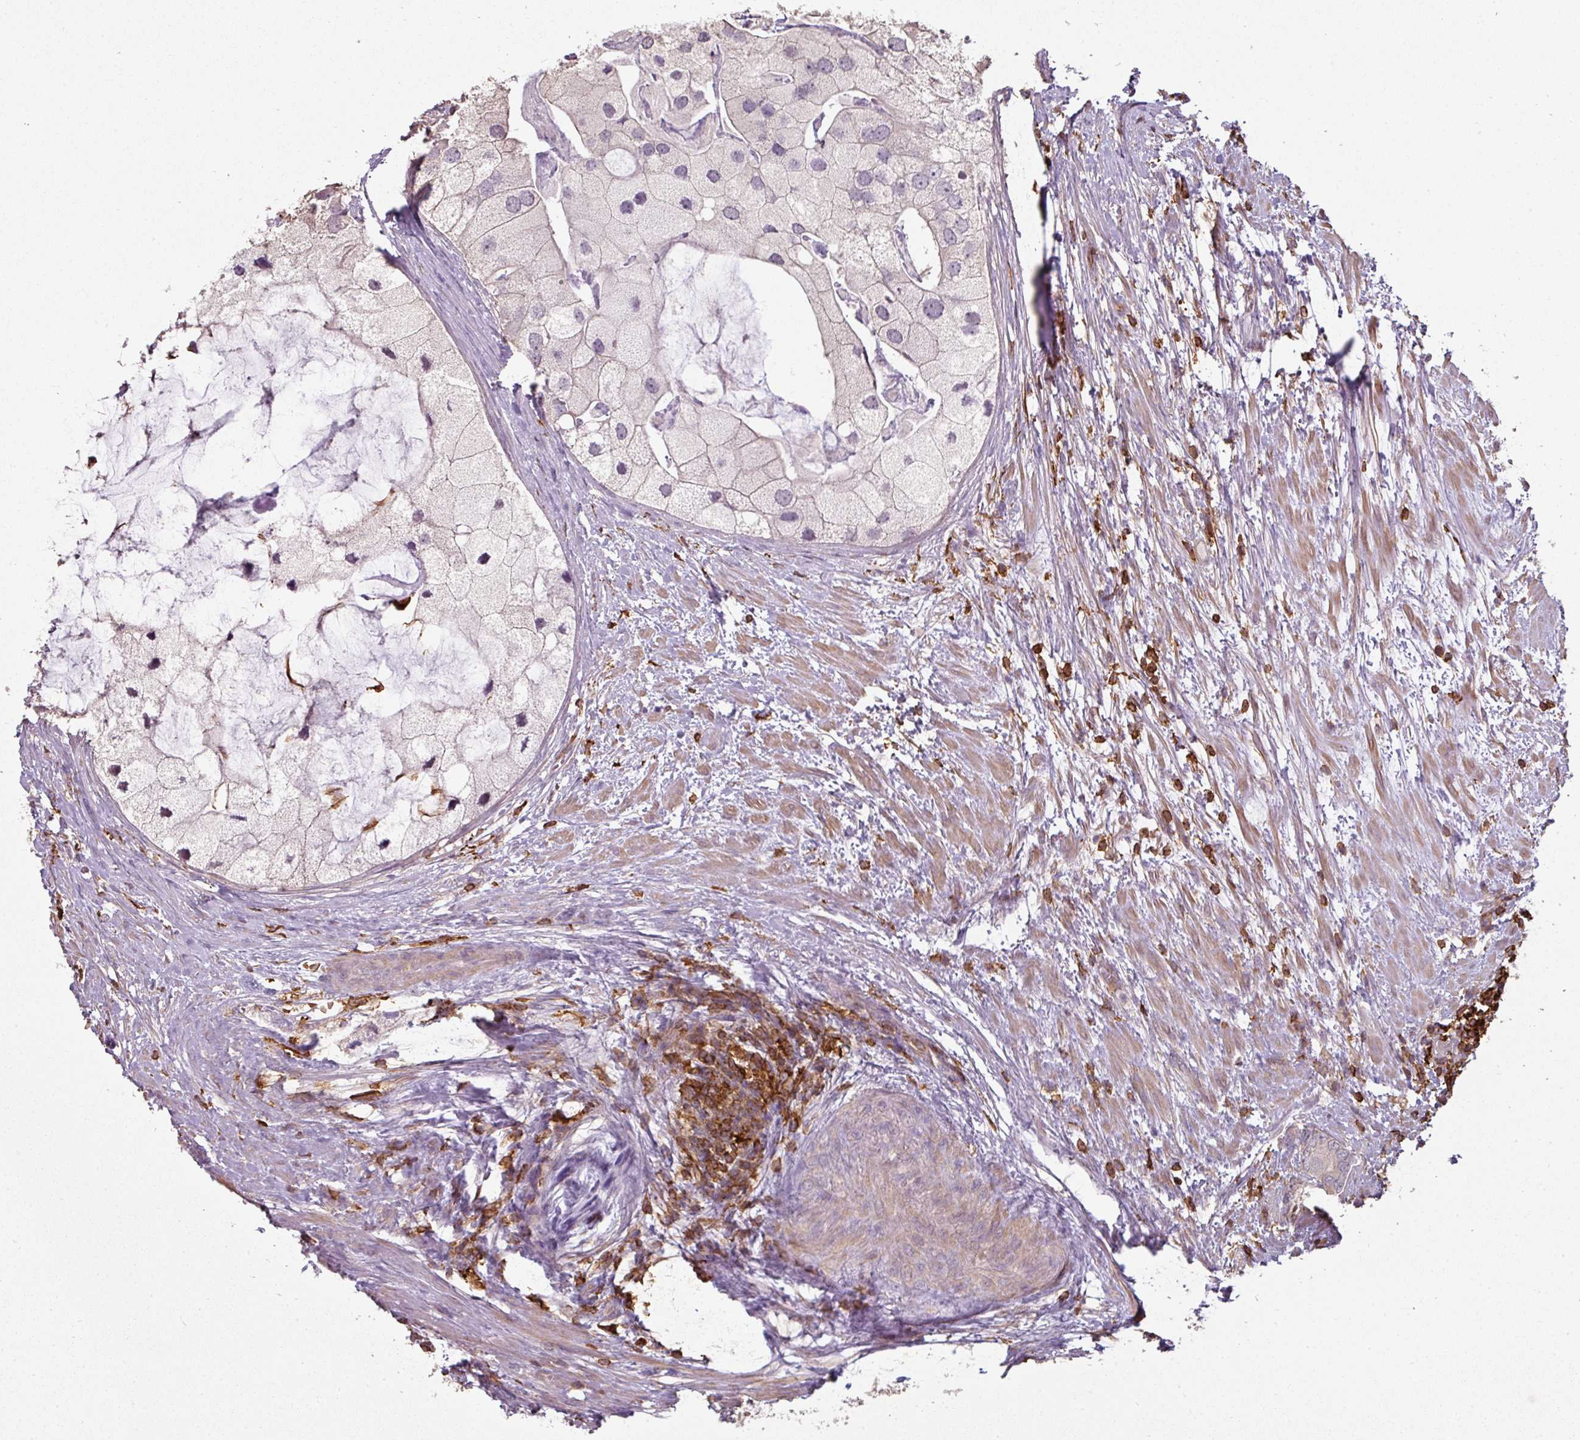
{"staining": {"intensity": "negative", "quantity": "none", "location": "none"}, "tissue": "prostate cancer", "cell_type": "Tumor cells", "image_type": "cancer", "snomed": [{"axis": "morphology", "description": "Adenocarcinoma, High grade"}, {"axis": "topography", "description": "Prostate"}], "caption": "DAB (3,3'-diaminobenzidine) immunohistochemical staining of prostate cancer (adenocarcinoma (high-grade)) exhibits no significant expression in tumor cells.", "gene": "OLFML2B", "patient": {"sex": "male", "age": 62}}